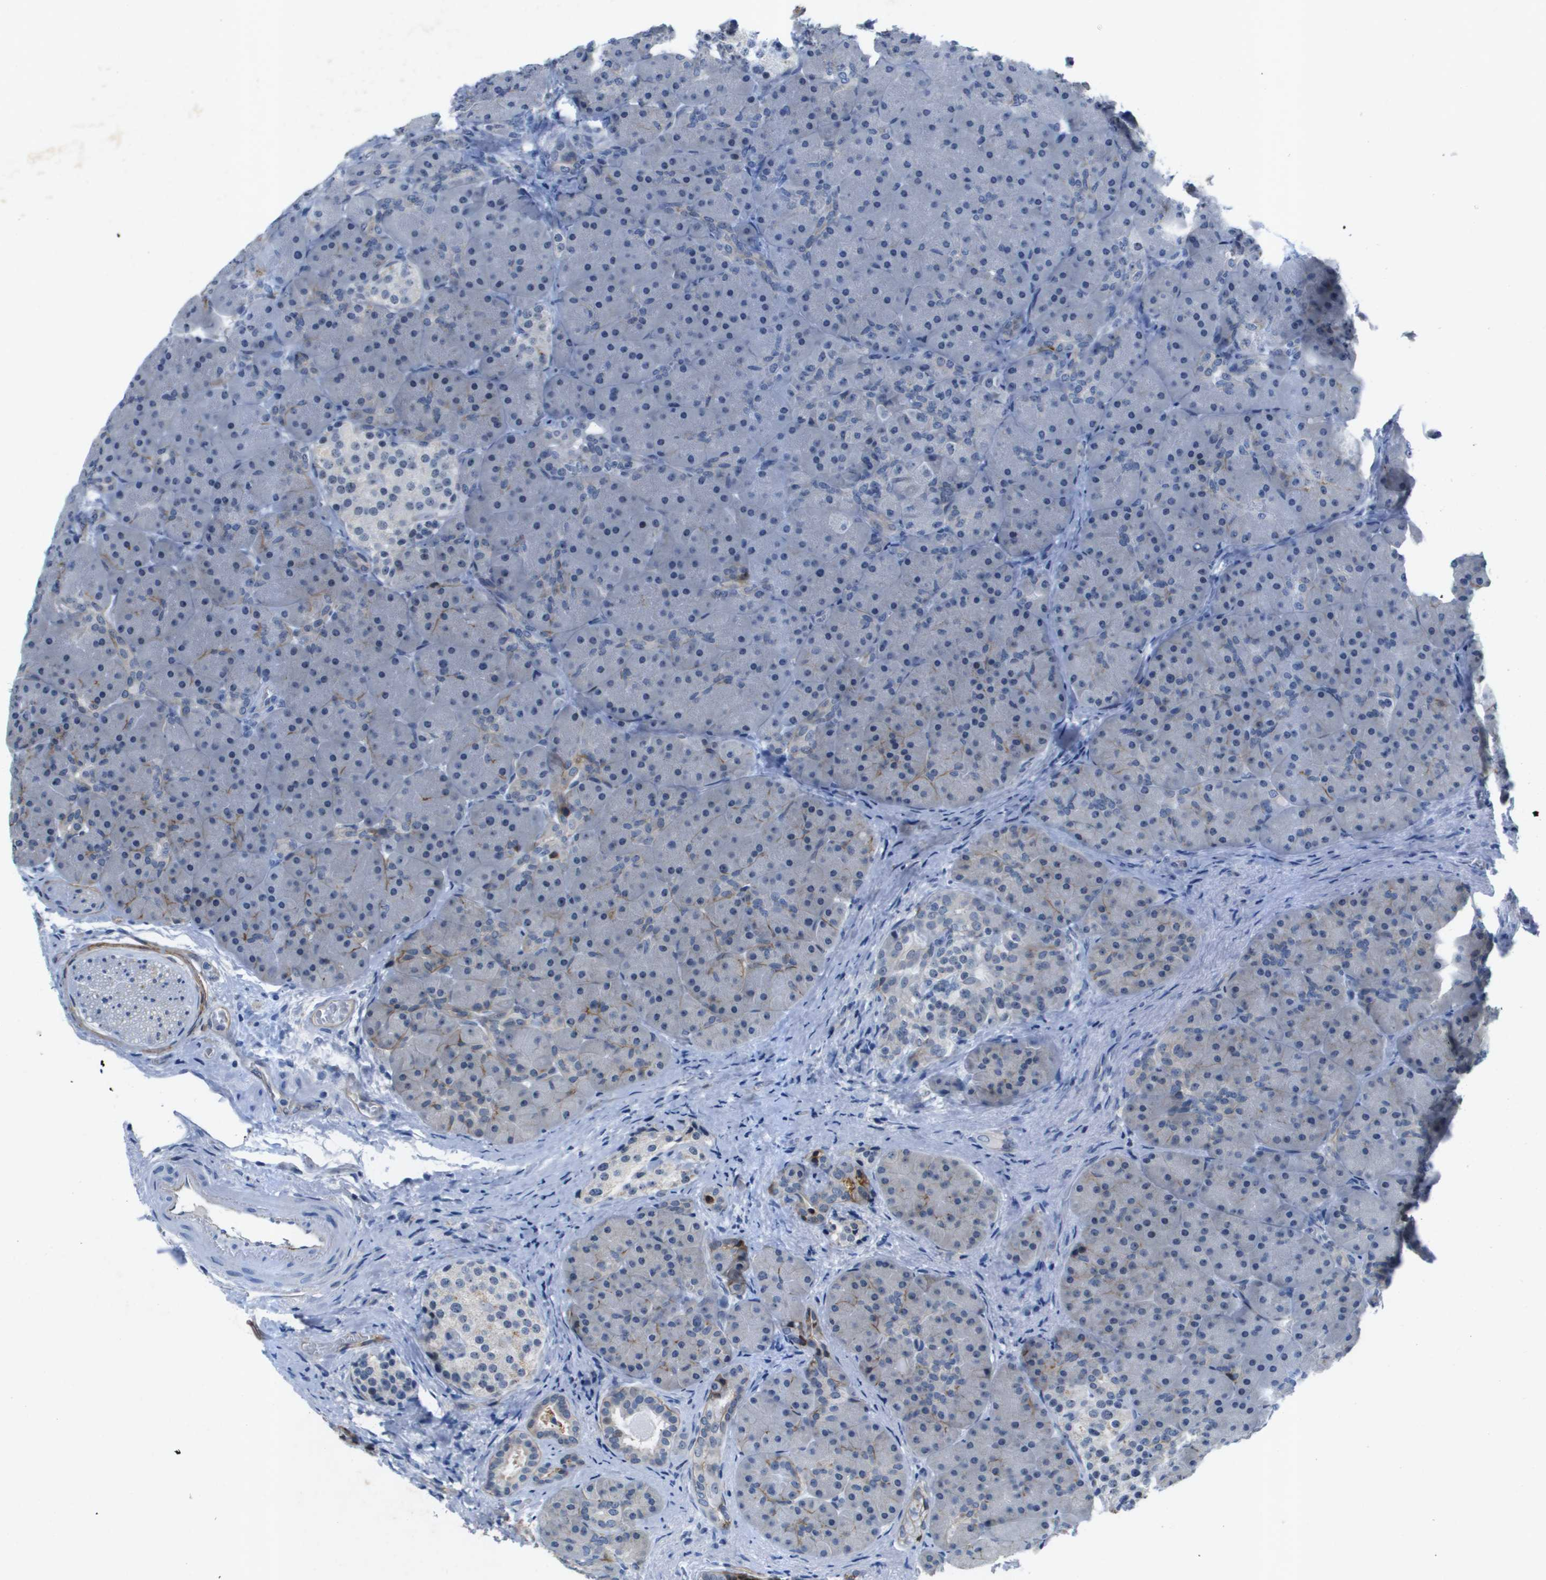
{"staining": {"intensity": "moderate", "quantity": "<25%", "location": "cytoplasmic/membranous"}, "tissue": "pancreas", "cell_type": "Exocrine glandular cells", "image_type": "normal", "snomed": [{"axis": "morphology", "description": "Normal tissue, NOS"}, {"axis": "topography", "description": "Pancreas"}], "caption": "Protein positivity by immunohistochemistry shows moderate cytoplasmic/membranous positivity in approximately <25% of exocrine glandular cells in unremarkable pancreas. (DAB IHC with brightfield microscopy, high magnification).", "gene": "ITGA6", "patient": {"sex": "male", "age": 66}}